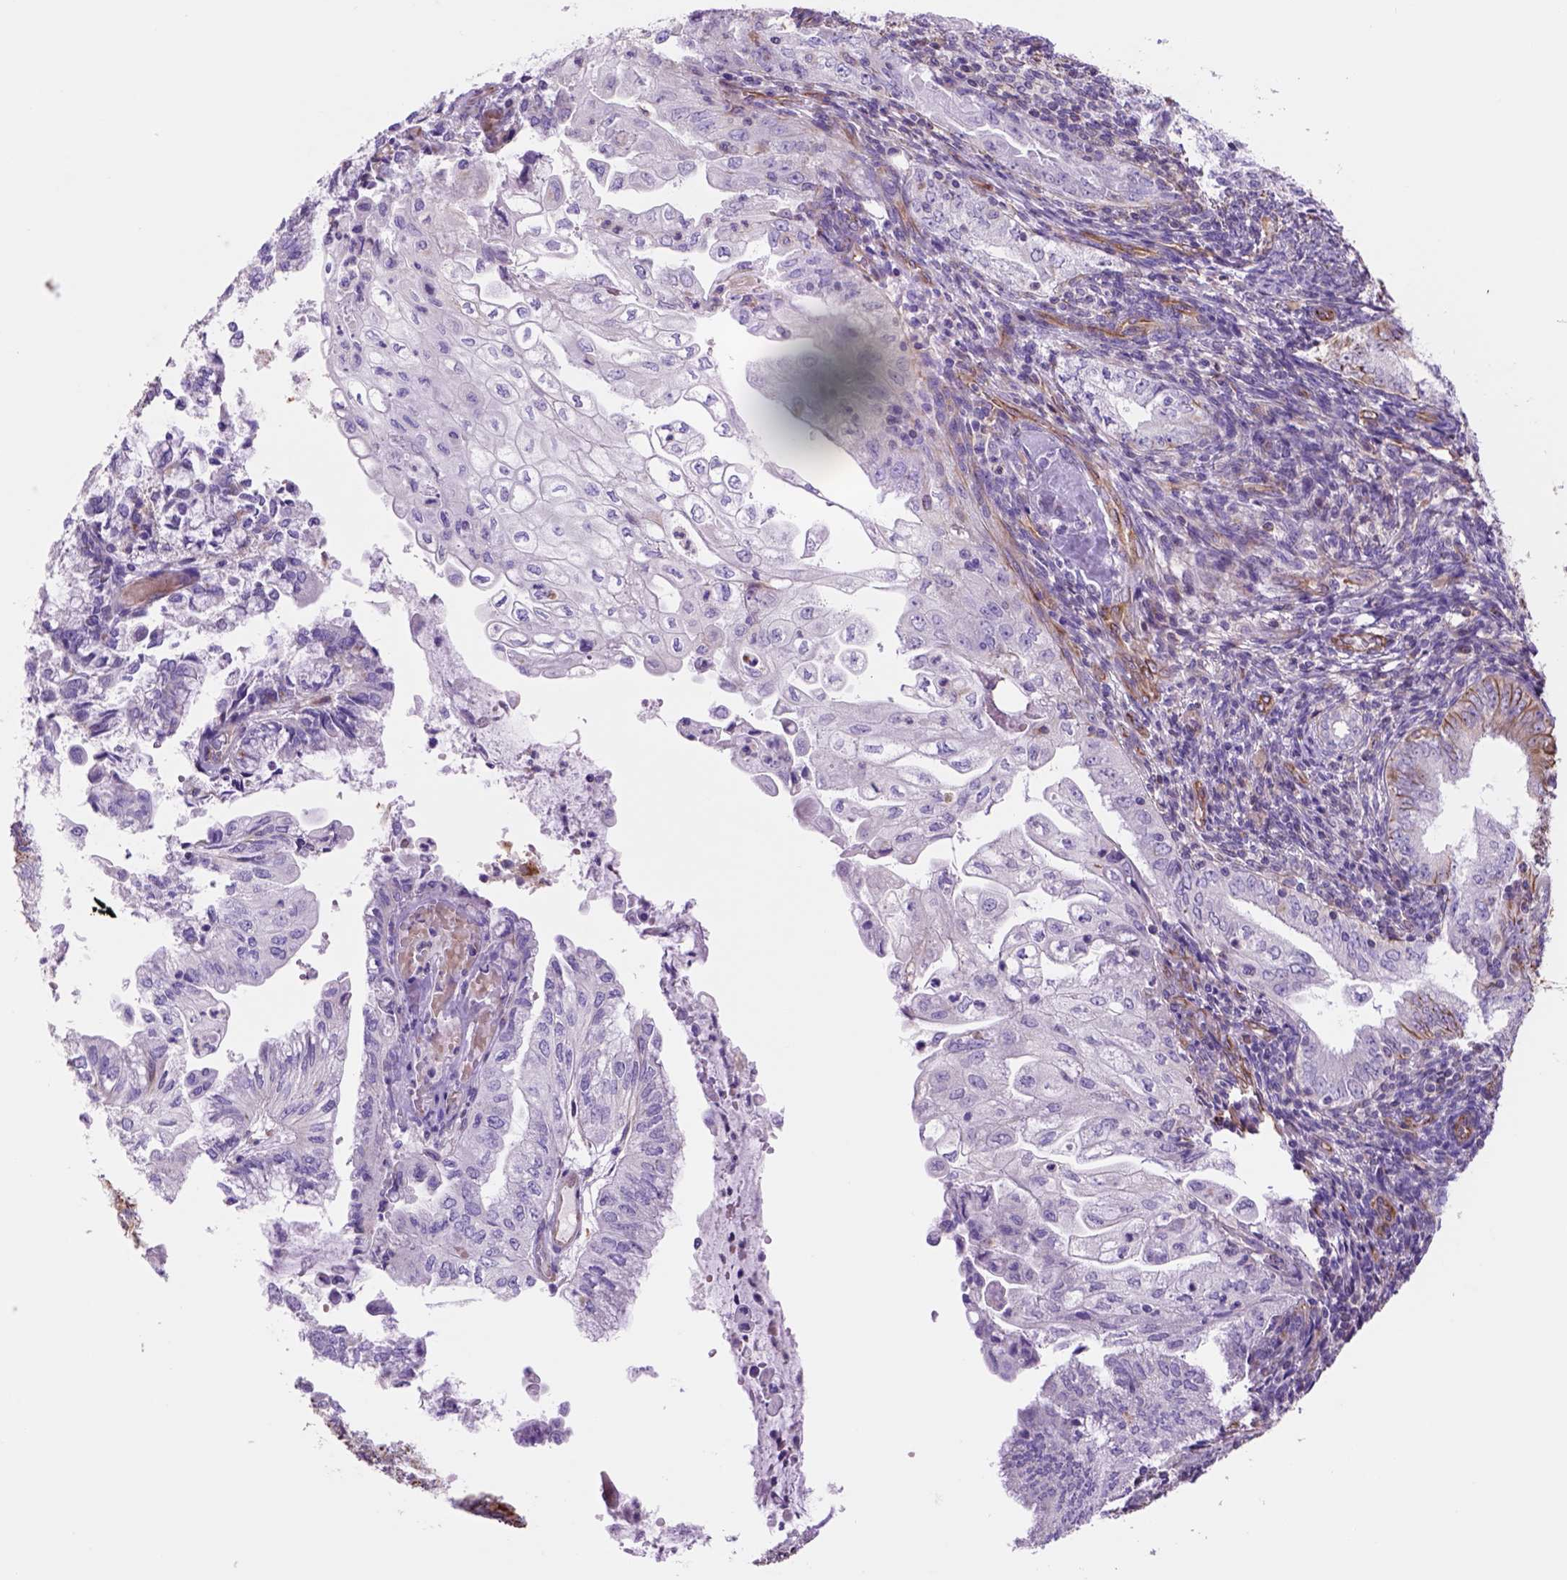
{"staining": {"intensity": "negative", "quantity": "none", "location": "none"}, "tissue": "endometrial cancer", "cell_type": "Tumor cells", "image_type": "cancer", "snomed": [{"axis": "morphology", "description": "Adenocarcinoma, NOS"}, {"axis": "topography", "description": "Endometrium"}], "caption": "There is no significant expression in tumor cells of adenocarcinoma (endometrial).", "gene": "ZZZ3", "patient": {"sex": "female", "age": 55}}